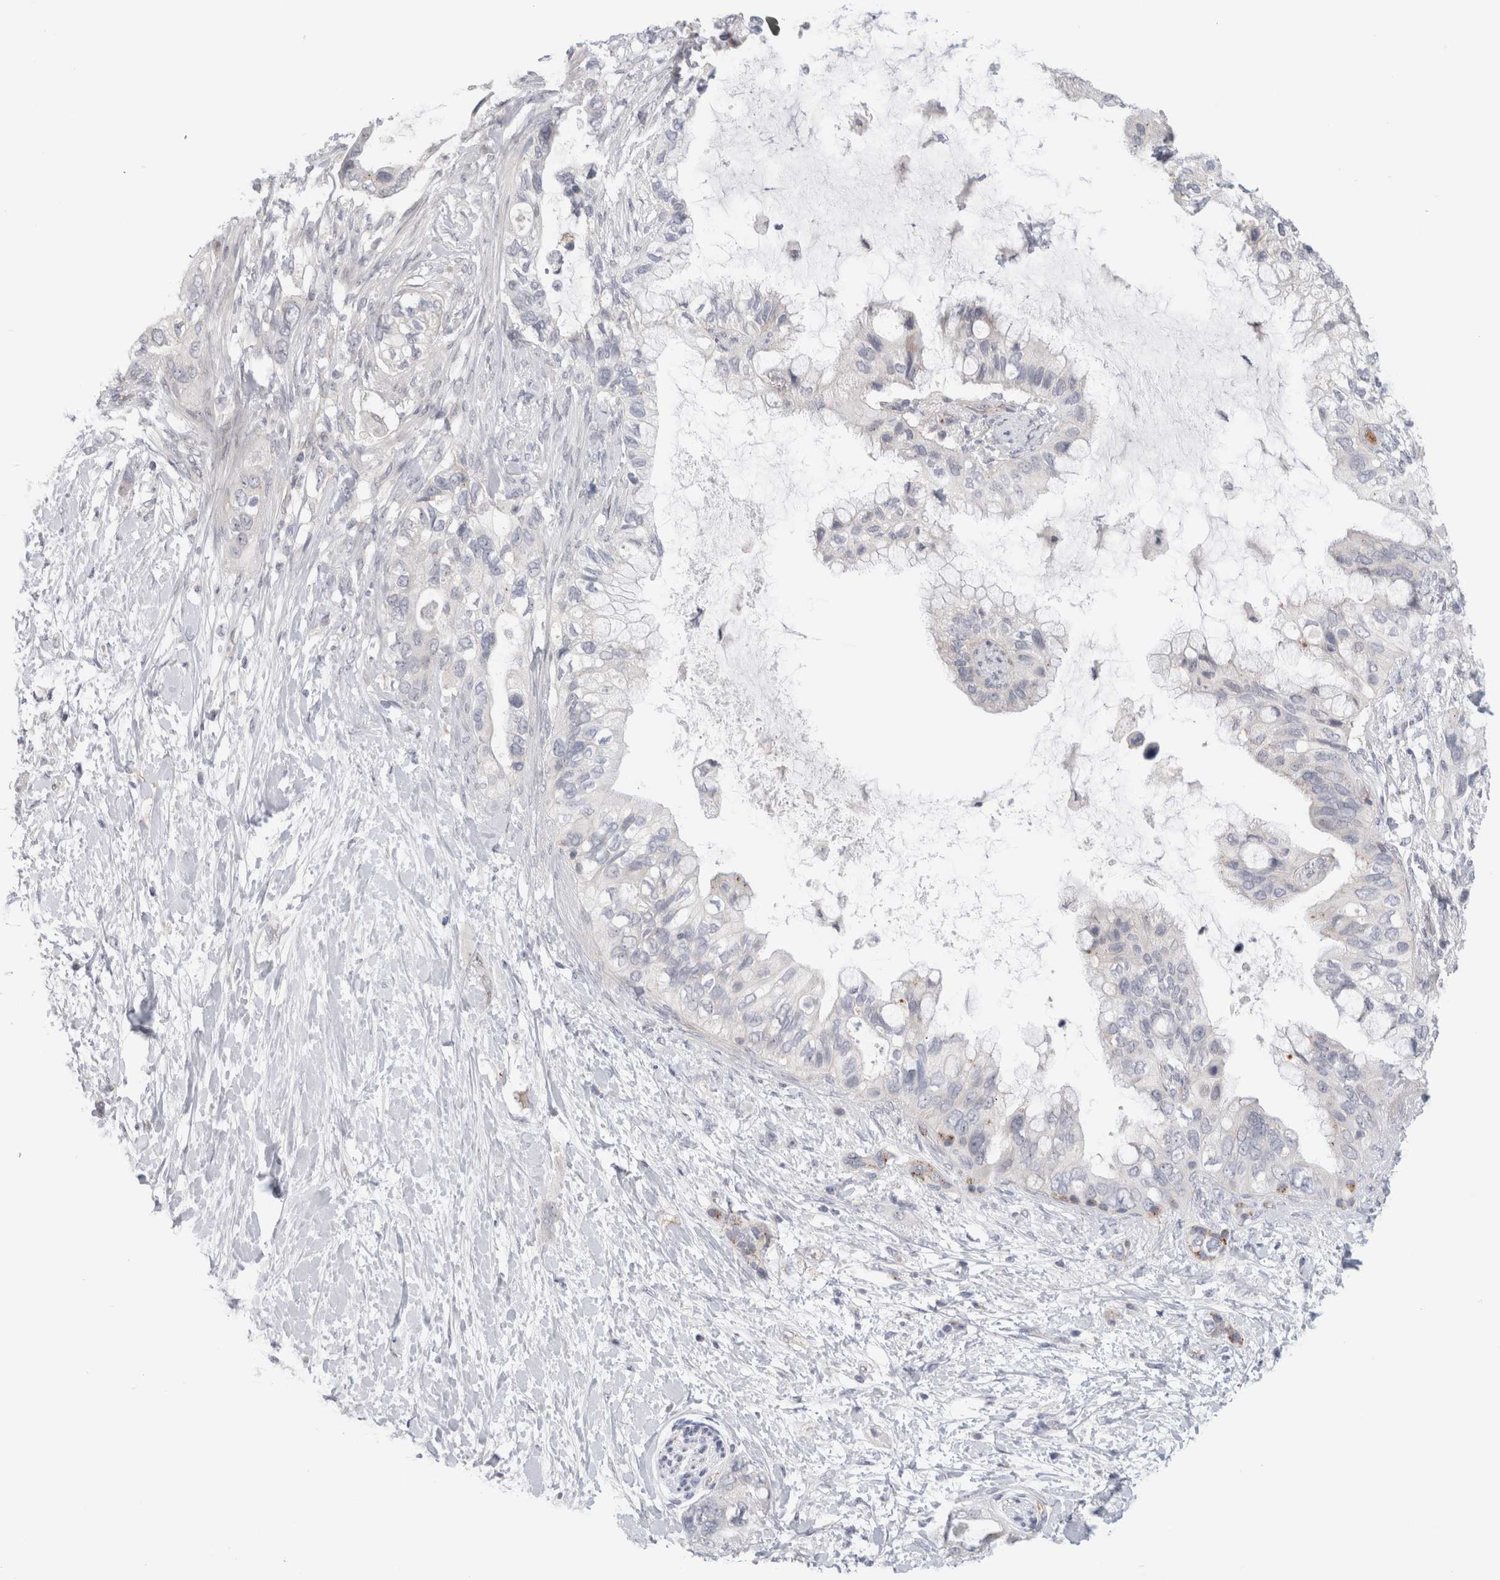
{"staining": {"intensity": "negative", "quantity": "none", "location": "none"}, "tissue": "pancreatic cancer", "cell_type": "Tumor cells", "image_type": "cancer", "snomed": [{"axis": "morphology", "description": "Adenocarcinoma, NOS"}, {"axis": "topography", "description": "Pancreas"}], "caption": "Pancreatic cancer (adenocarcinoma) was stained to show a protein in brown. There is no significant expression in tumor cells.", "gene": "ANKMY1", "patient": {"sex": "female", "age": 56}}